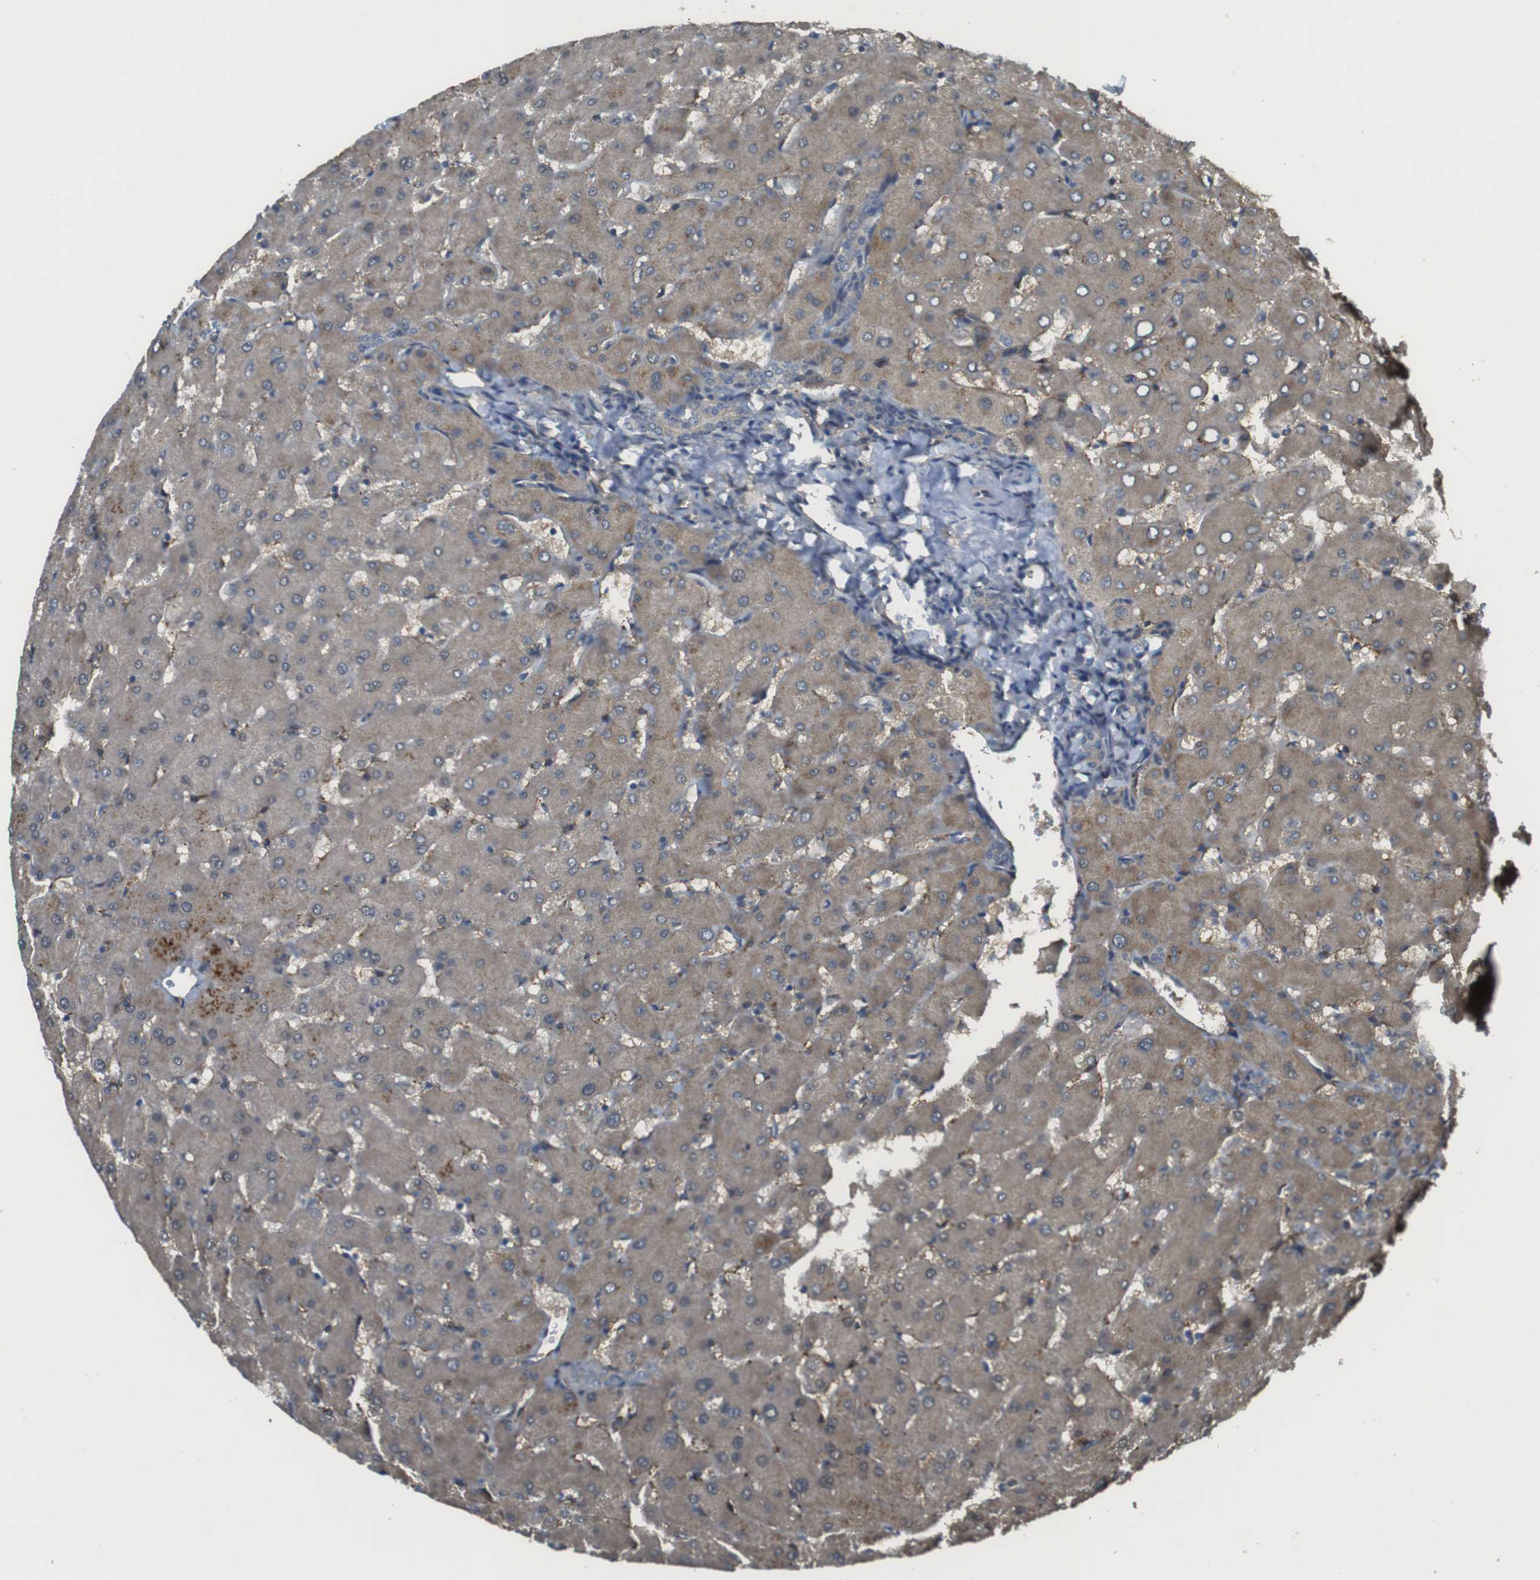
{"staining": {"intensity": "negative", "quantity": "none", "location": "none"}, "tissue": "liver", "cell_type": "Cholangiocytes", "image_type": "normal", "snomed": [{"axis": "morphology", "description": "Normal tissue, NOS"}, {"axis": "topography", "description": "Liver"}], "caption": "Histopathology image shows no significant protein positivity in cholangiocytes of benign liver.", "gene": "ABHD15", "patient": {"sex": "female", "age": 63}}